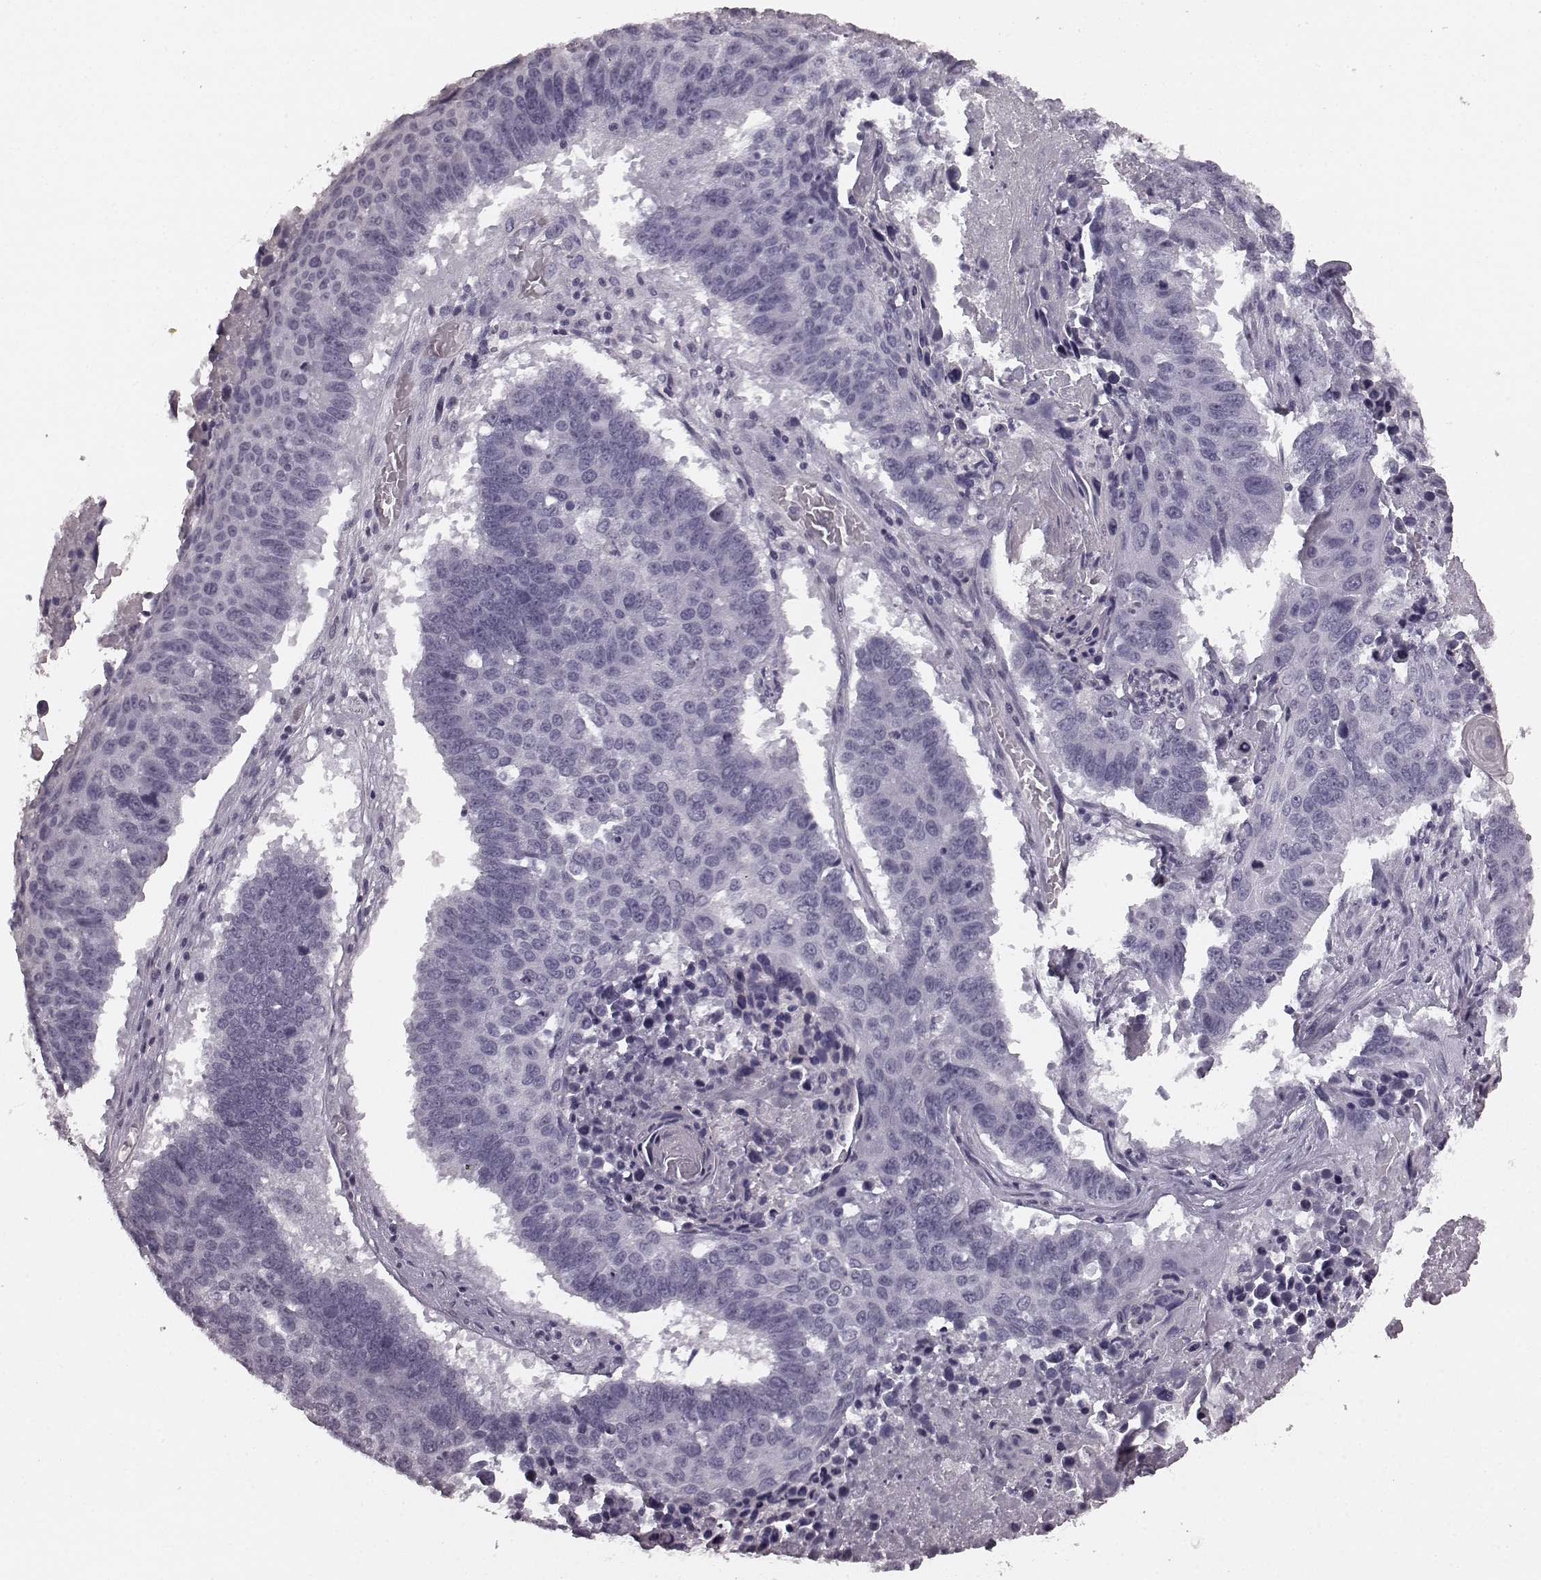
{"staining": {"intensity": "negative", "quantity": "none", "location": "none"}, "tissue": "lung cancer", "cell_type": "Tumor cells", "image_type": "cancer", "snomed": [{"axis": "morphology", "description": "Squamous cell carcinoma, NOS"}, {"axis": "topography", "description": "Lung"}], "caption": "An image of human lung squamous cell carcinoma is negative for staining in tumor cells. (Stains: DAB immunohistochemistry with hematoxylin counter stain, Microscopy: brightfield microscopy at high magnification).", "gene": "RIT2", "patient": {"sex": "male", "age": 73}}